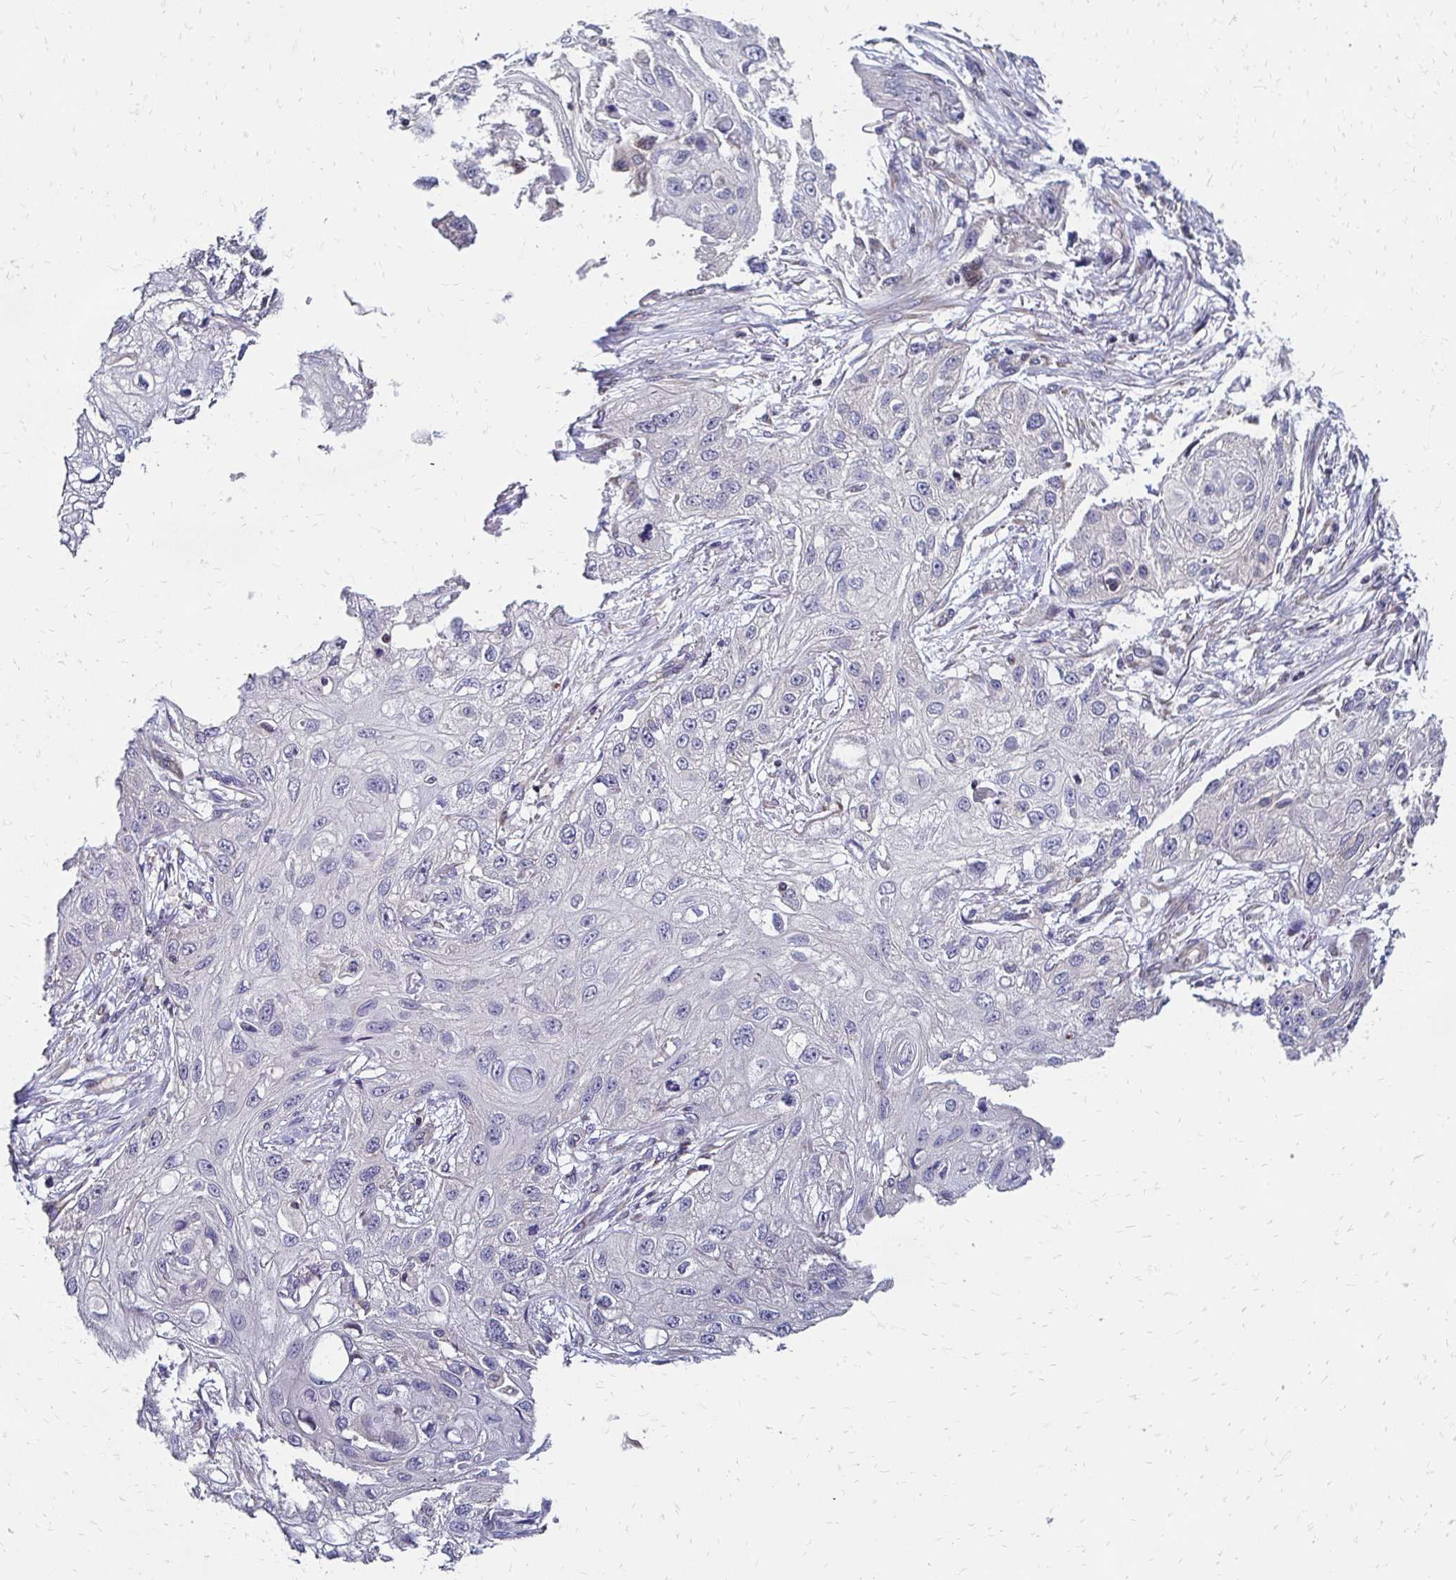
{"staining": {"intensity": "negative", "quantity": "none", "location": "none"}, "tissue": "skin cancer", "cell_type": "Tumor cells", "image_type": "cancer", "snomed": [{"axis": "morphology", "description": "Squamous cell carcinoma, NOS"}, {"axis": "topography", "description": "Skin"}, {"axis": "topography", "description": "Vulva"}], "caption": "High power microscopy micrograph of an immunohistochemistry (IHC) micrograph of skin cancer, revealing no significant staining in tumor cells.", "gene": "CBX7", "patient": {"sex": "female", "age": 86}}